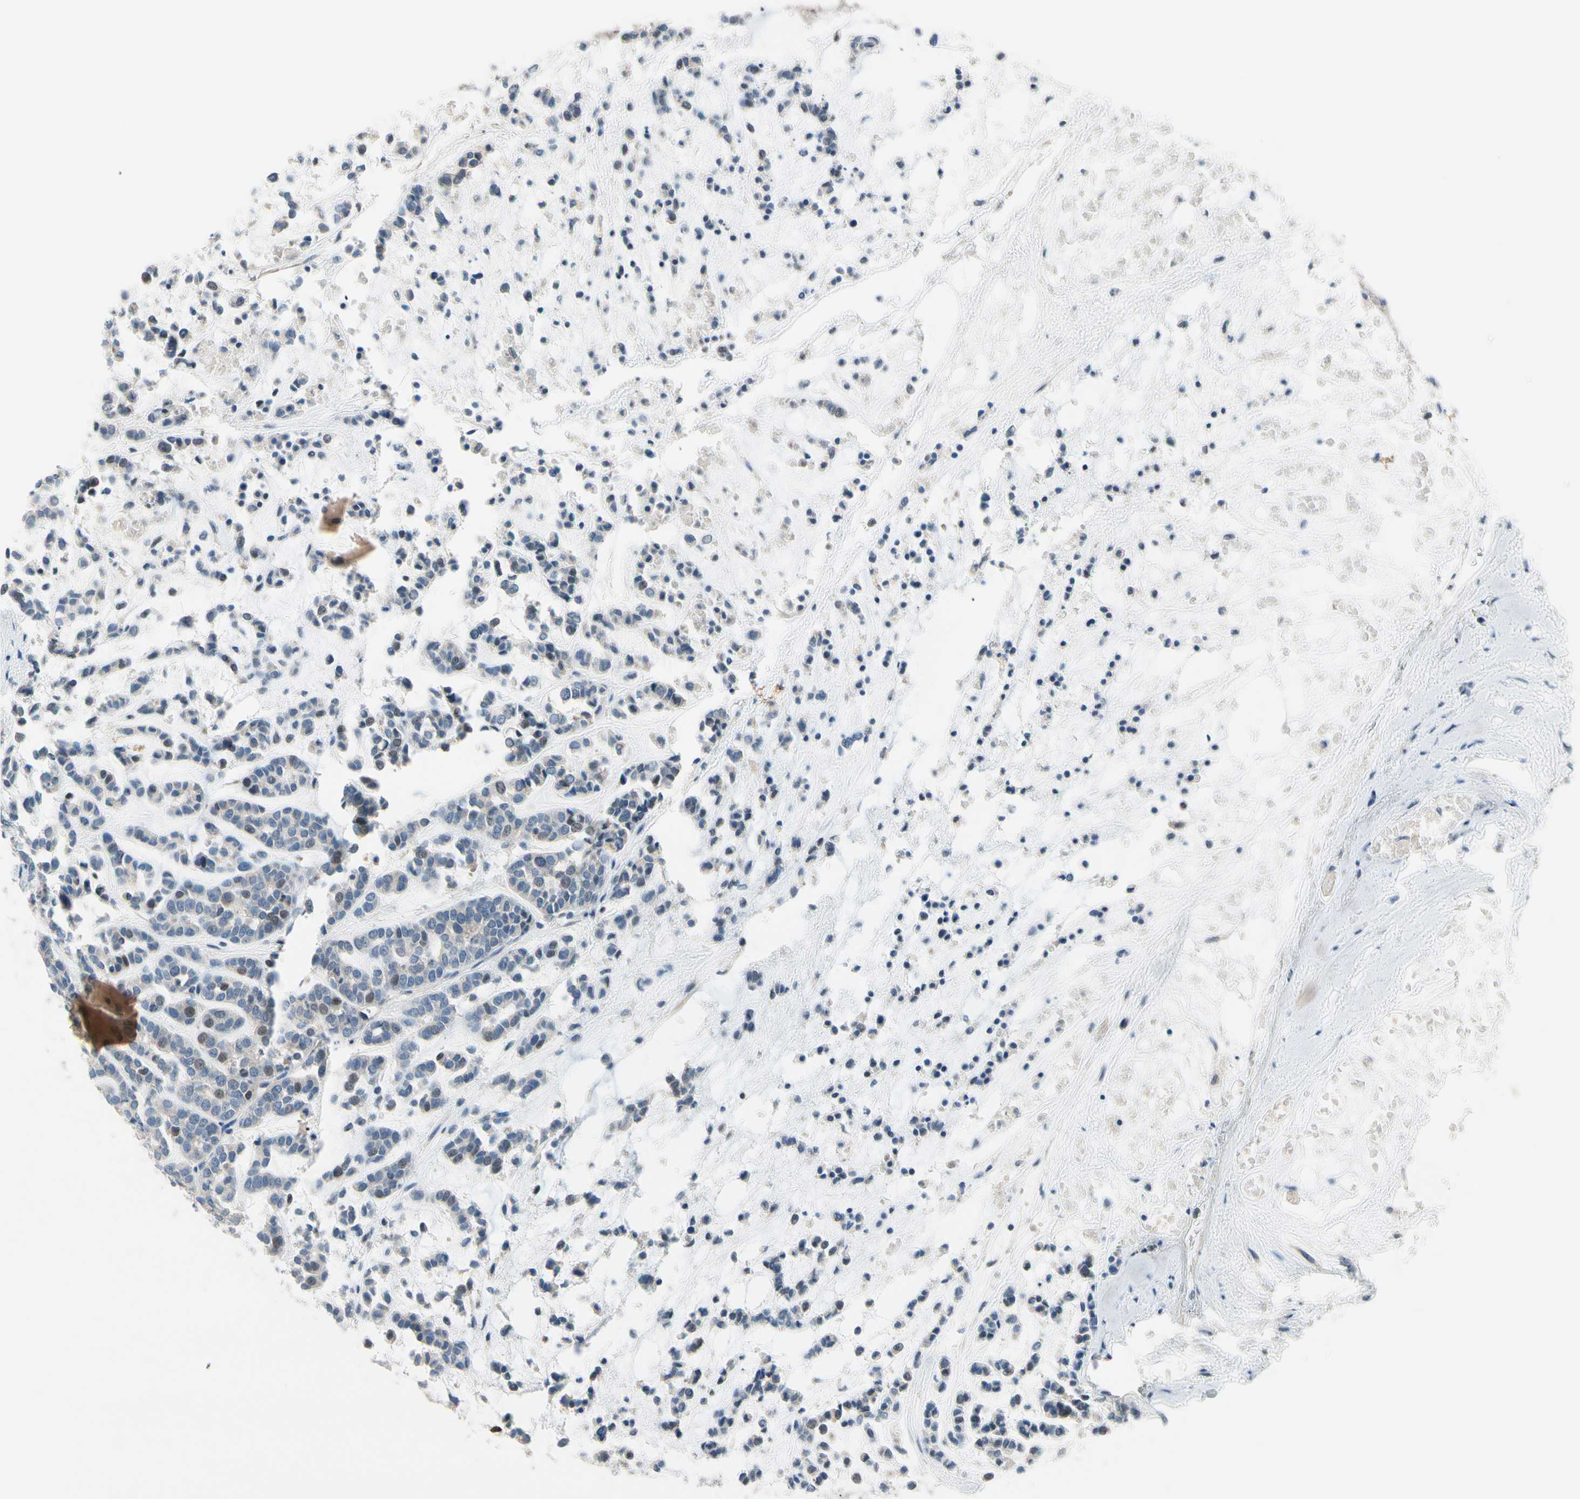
{"staining": {"intensity": "negative", "quantity": "none", "location": "none"}, "tissue": "head and neck cancer", "cell_type": "Tumor cells", "image_type": "cancer", "snomed": [{"axis": "morphology", "description": "Adenocarcinoma, NOS"}, {"axis": "morphology", "description": "Adenoma, NOS"}, {"axis": "topography", "description": "Head-Neck"}], "caption": "Tumor cells are negative for brown protein staining in head and neck cancer (adenocarcinoma).", "gene": "CFAP36", "patient": {"sex": "female", "age": 55}}